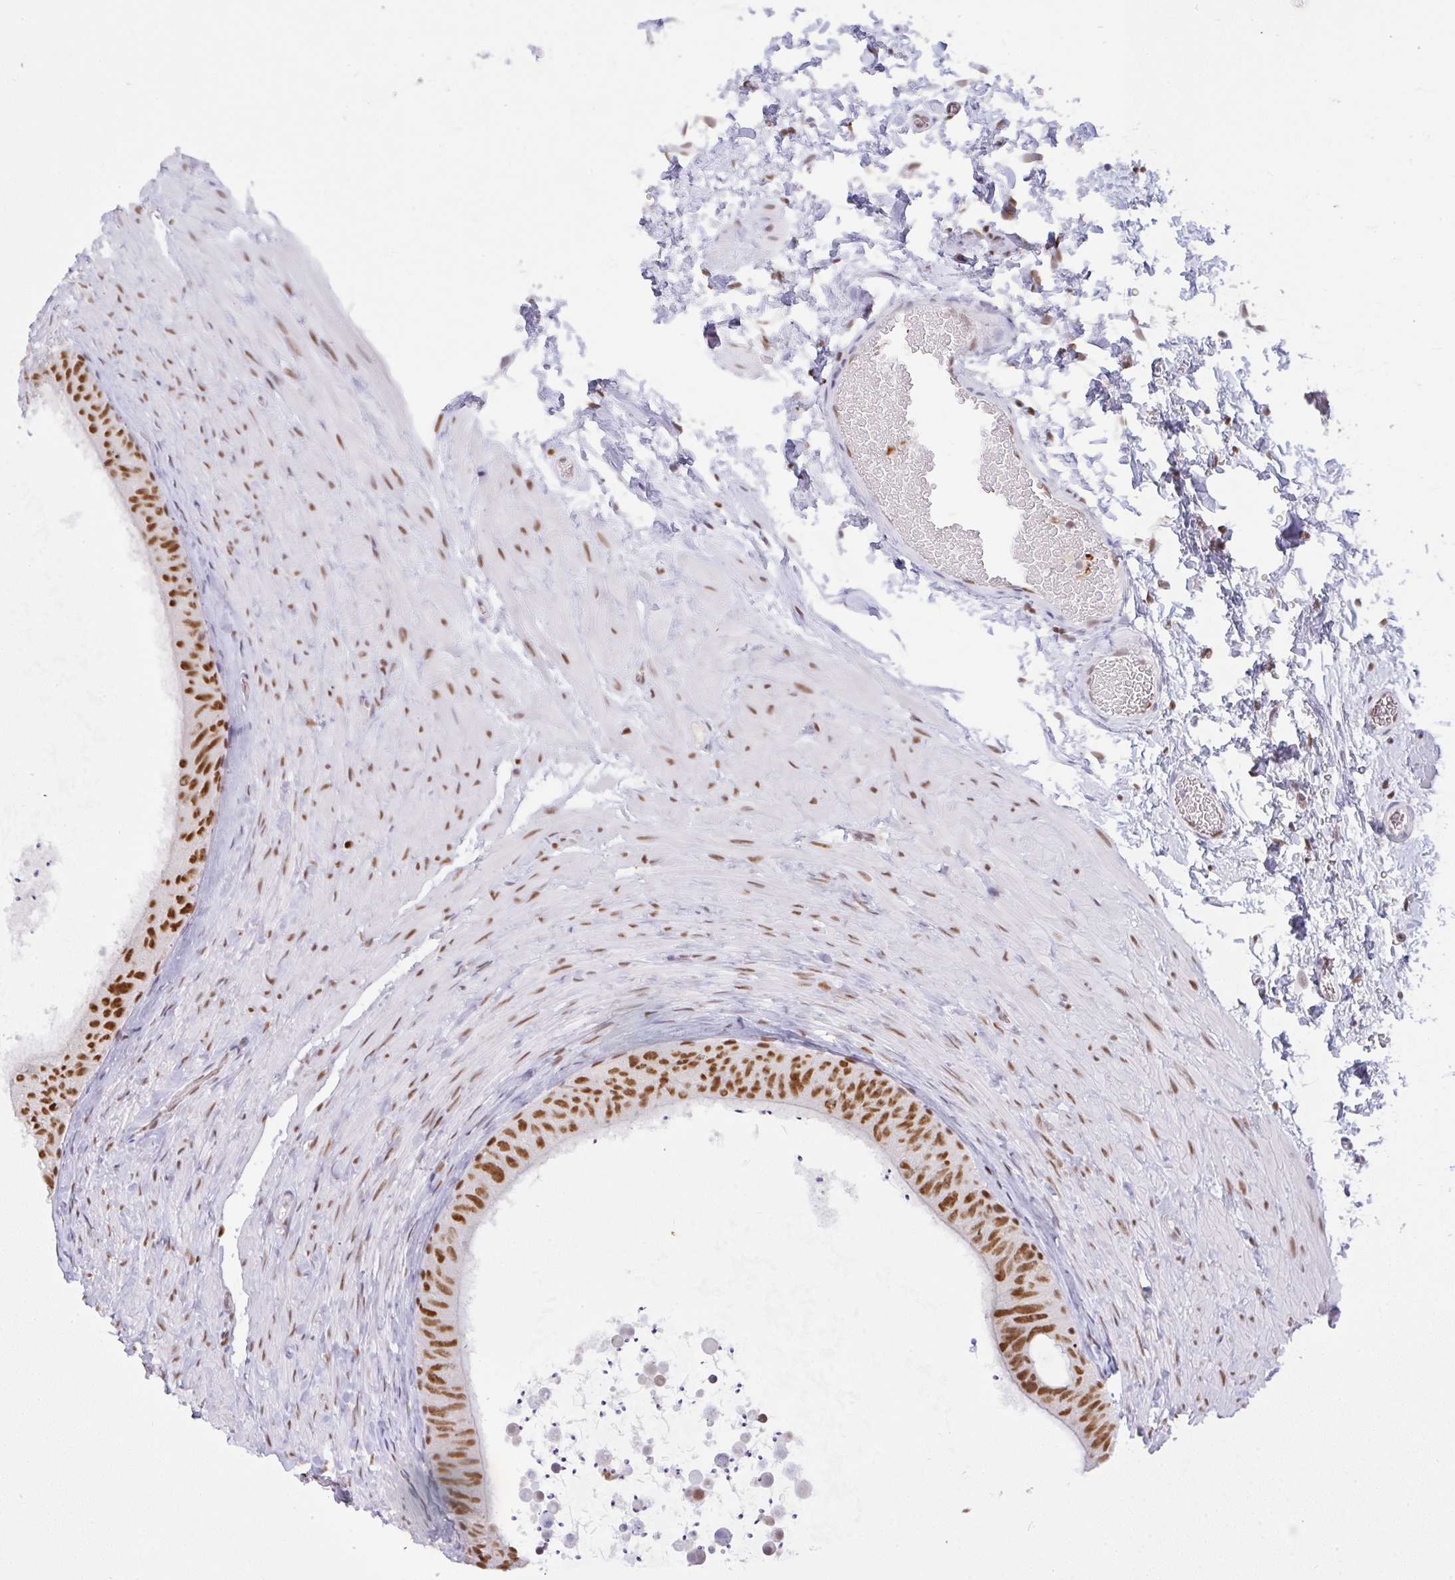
{"staining": {"intensity": "strong", "quantity": ">75%", "location": "nuclear"}, "tissue": "epididymis", "cell_type": "Glandular cells", "image_type": "normal", "snomed": [{"axis": "morphology", "description": "Normal tissue, NOS"}, {"axis": "topography", "description": "Epididymis, spermatic cord, NOS"}, {"axis": "topography", "description": "Epididymis"}], "caption": "Immunohistochemistry of normal epididymis reveals high levels of strong nuclear staining in approximately >75% of glandular cells. The protein of interest is shown in brown color, while the nuclei are stained blue.", "gene": "BBX", "patient": {"sex": "male", "age": 31}}